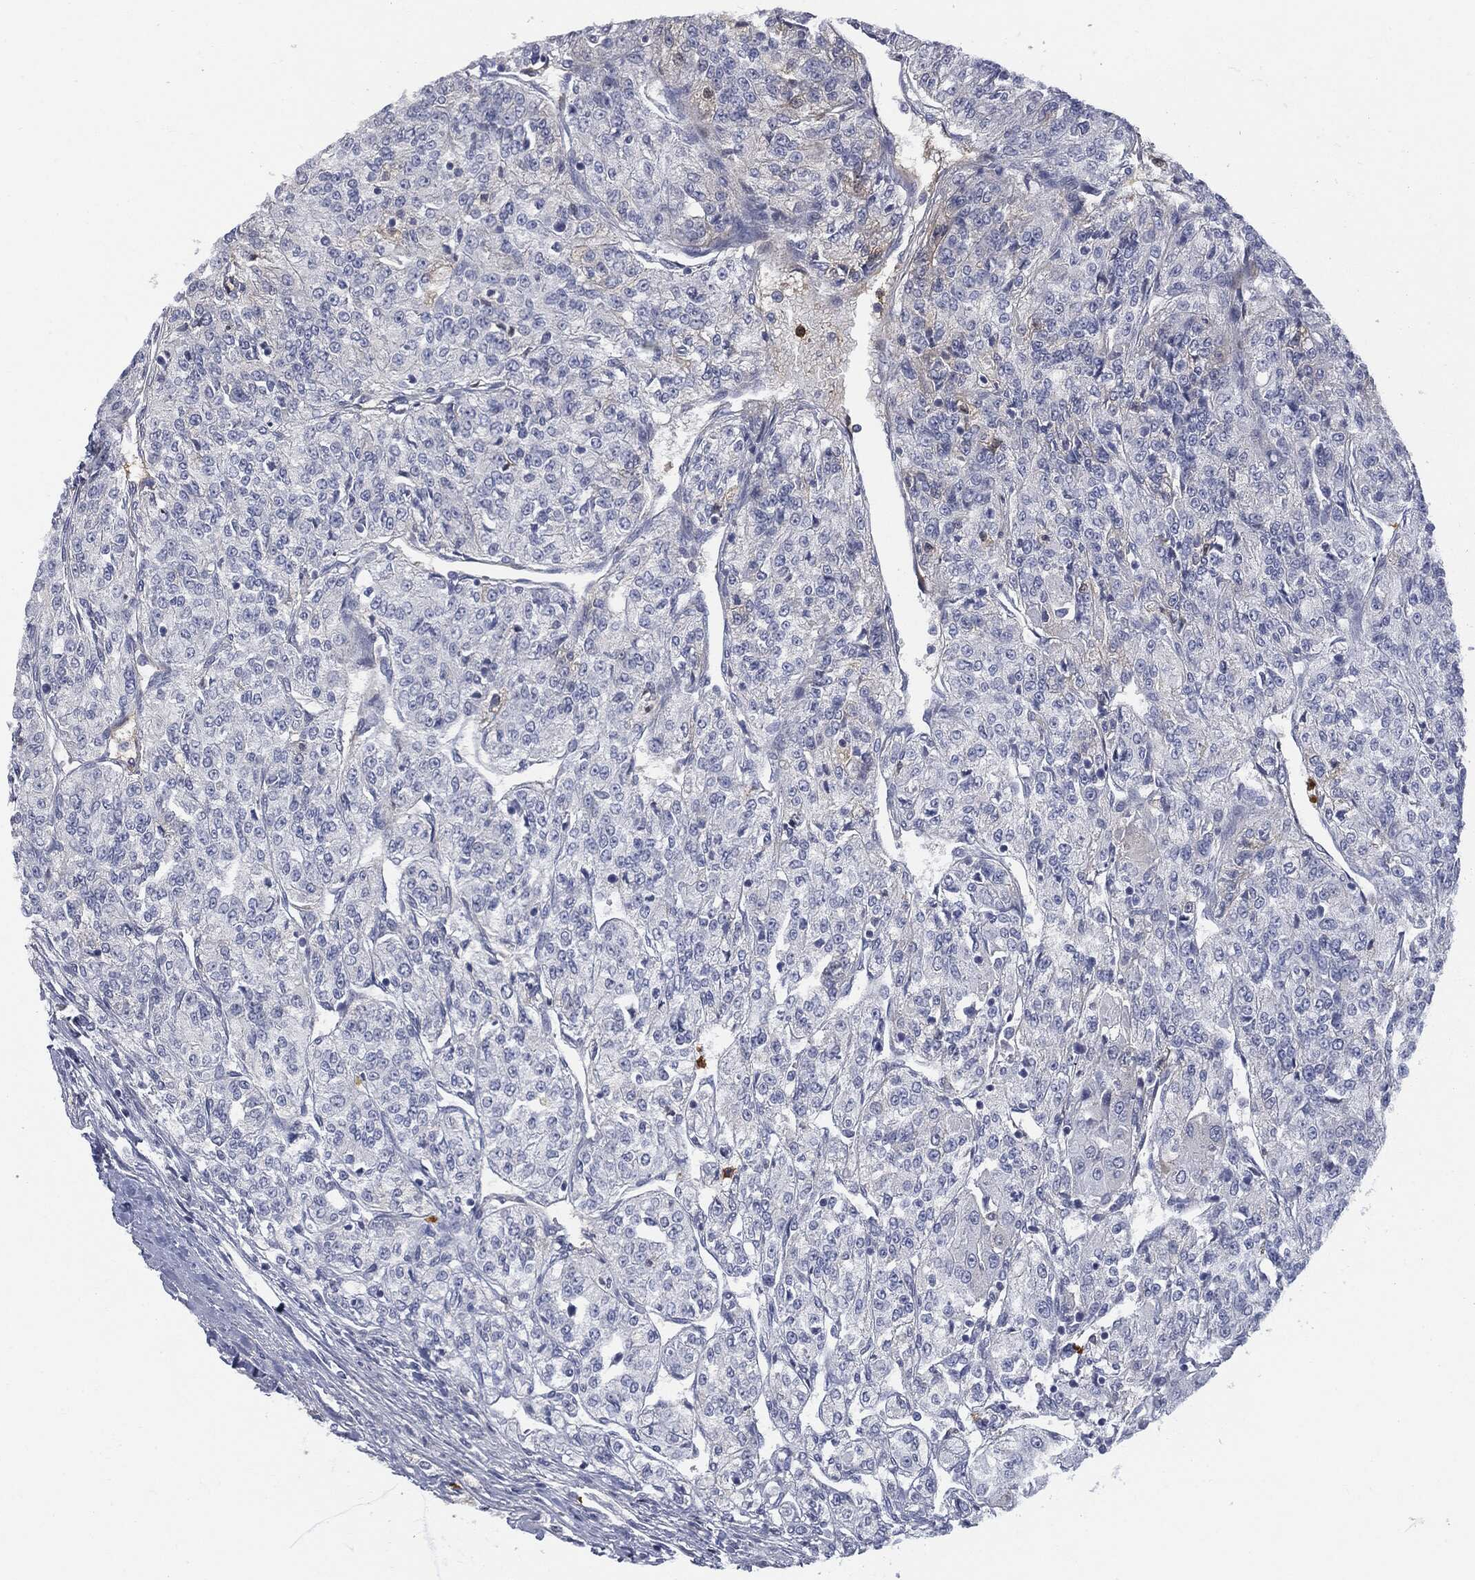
{"staining": {"intensity": "negative", "quantity": "none", "location": "none"}, "tissue": "renal cancer", "cell_type": "Tumor cells", "image_type": "cancer", "snomed": [{"axis": "morphology", "description": "Adenocarcinoma, NOS"}, {"axis": "topography", "description": "Kidney"}], "caption": "Immunohistochemistry photomicrograph of neoplastic tissue: renal cancer (adenocarcinoma) stained with DAB exhibits no significant protein staining in tumor cells. Brightfield microscopy of immunohistochemistry stained with DAB (brown) and hematoxylin (blue), captured at high magnification.", "gene": "BTK", "patient": {"sex": "female", "age": 63}}